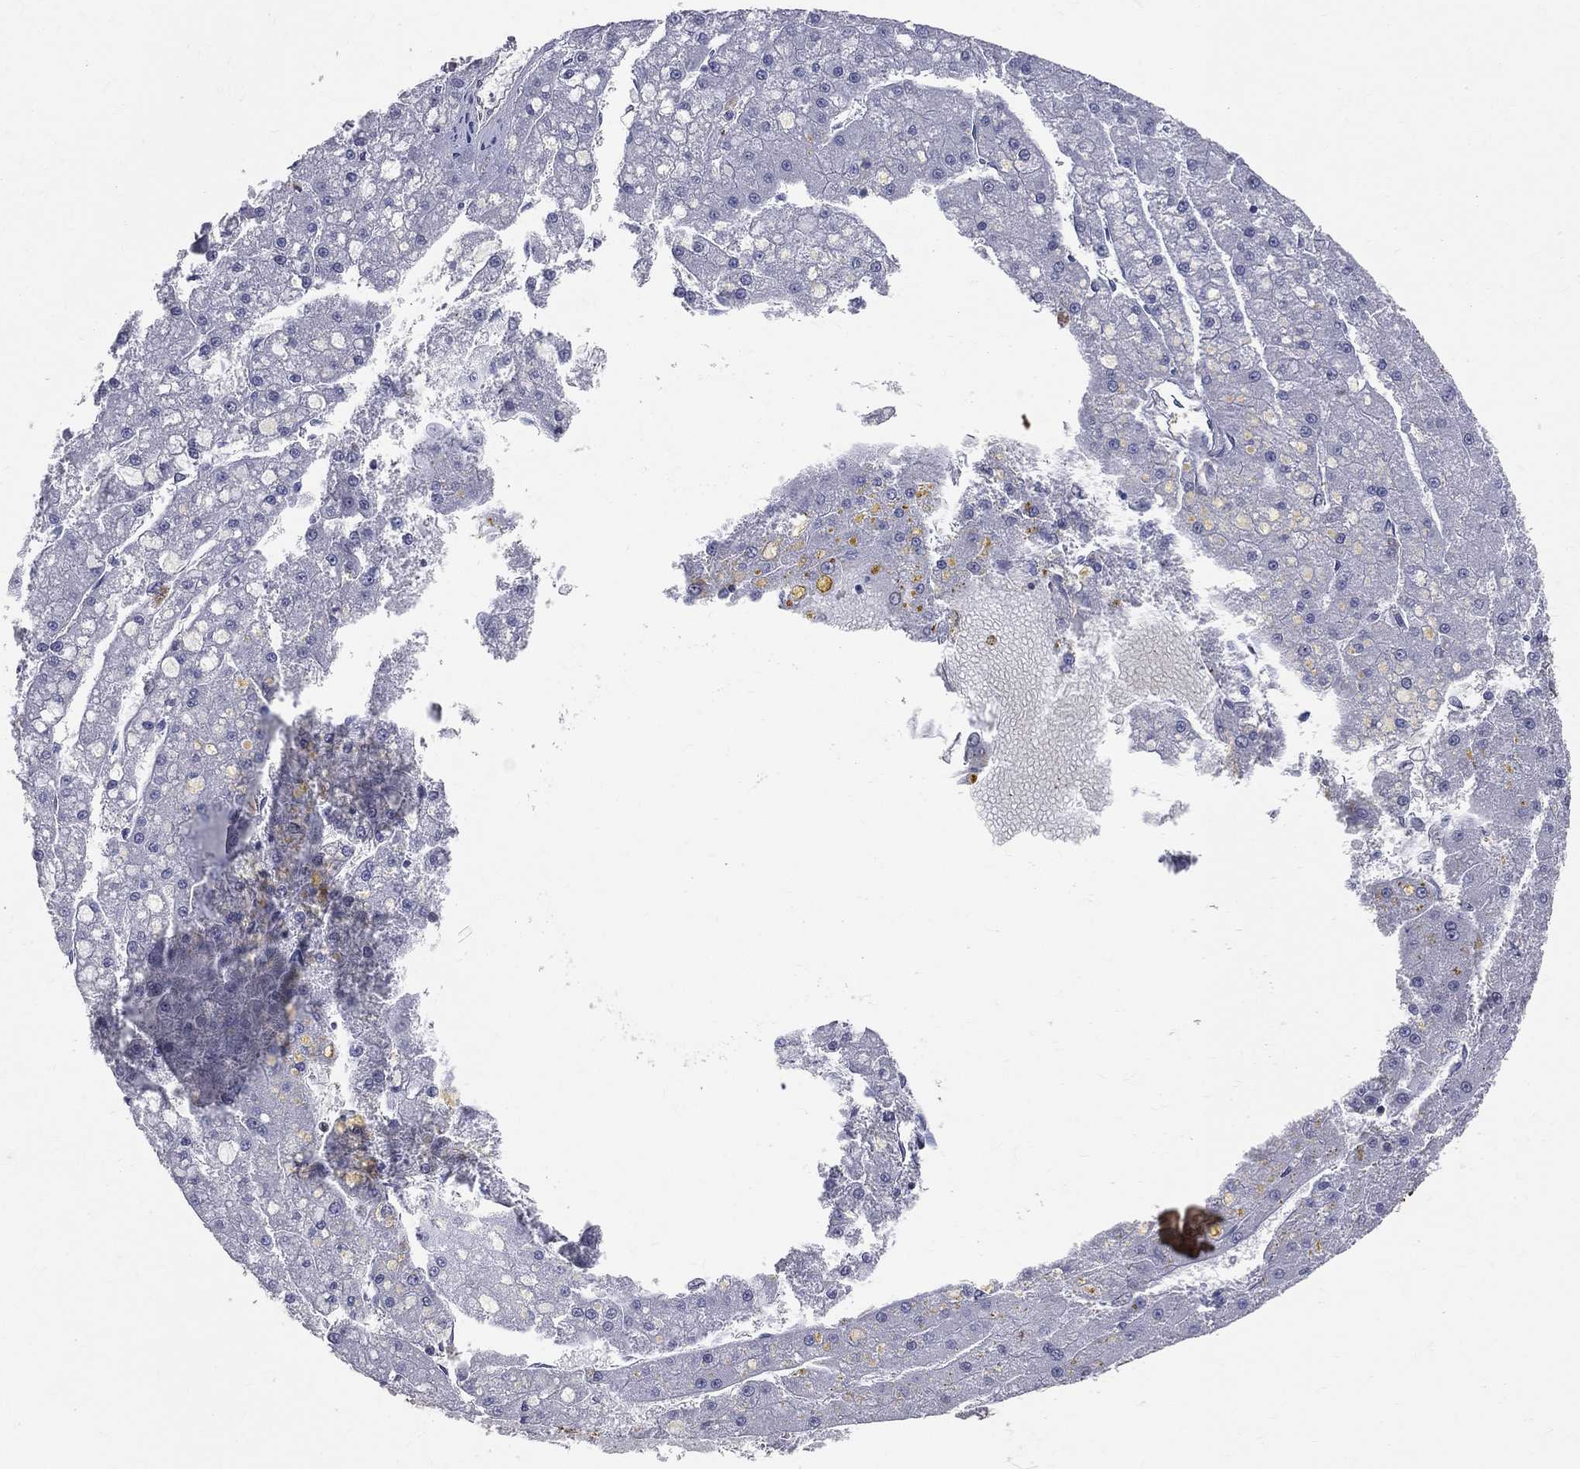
{"staining": {"intensity": "negative", "quantity": "none", "location": "none"}, "tissue": "liver cancer", "cell_type": "Tumor cells", "image_type": "cancer", "snomed": [{"axis": "morphology", "description": "Carcinoma, Hepatocellular, NOS"}, {"axis": "topography", "description": "Liver"}], "caption": "High power microscopy micrograph of an immunohistochemistry (IHC) photomicrograph of hepatocellular carcinoma (liver), revealing no significant expression in tumor cells.", "gene": "ENO1", "patient": {"sex": "male", "age": 67}}